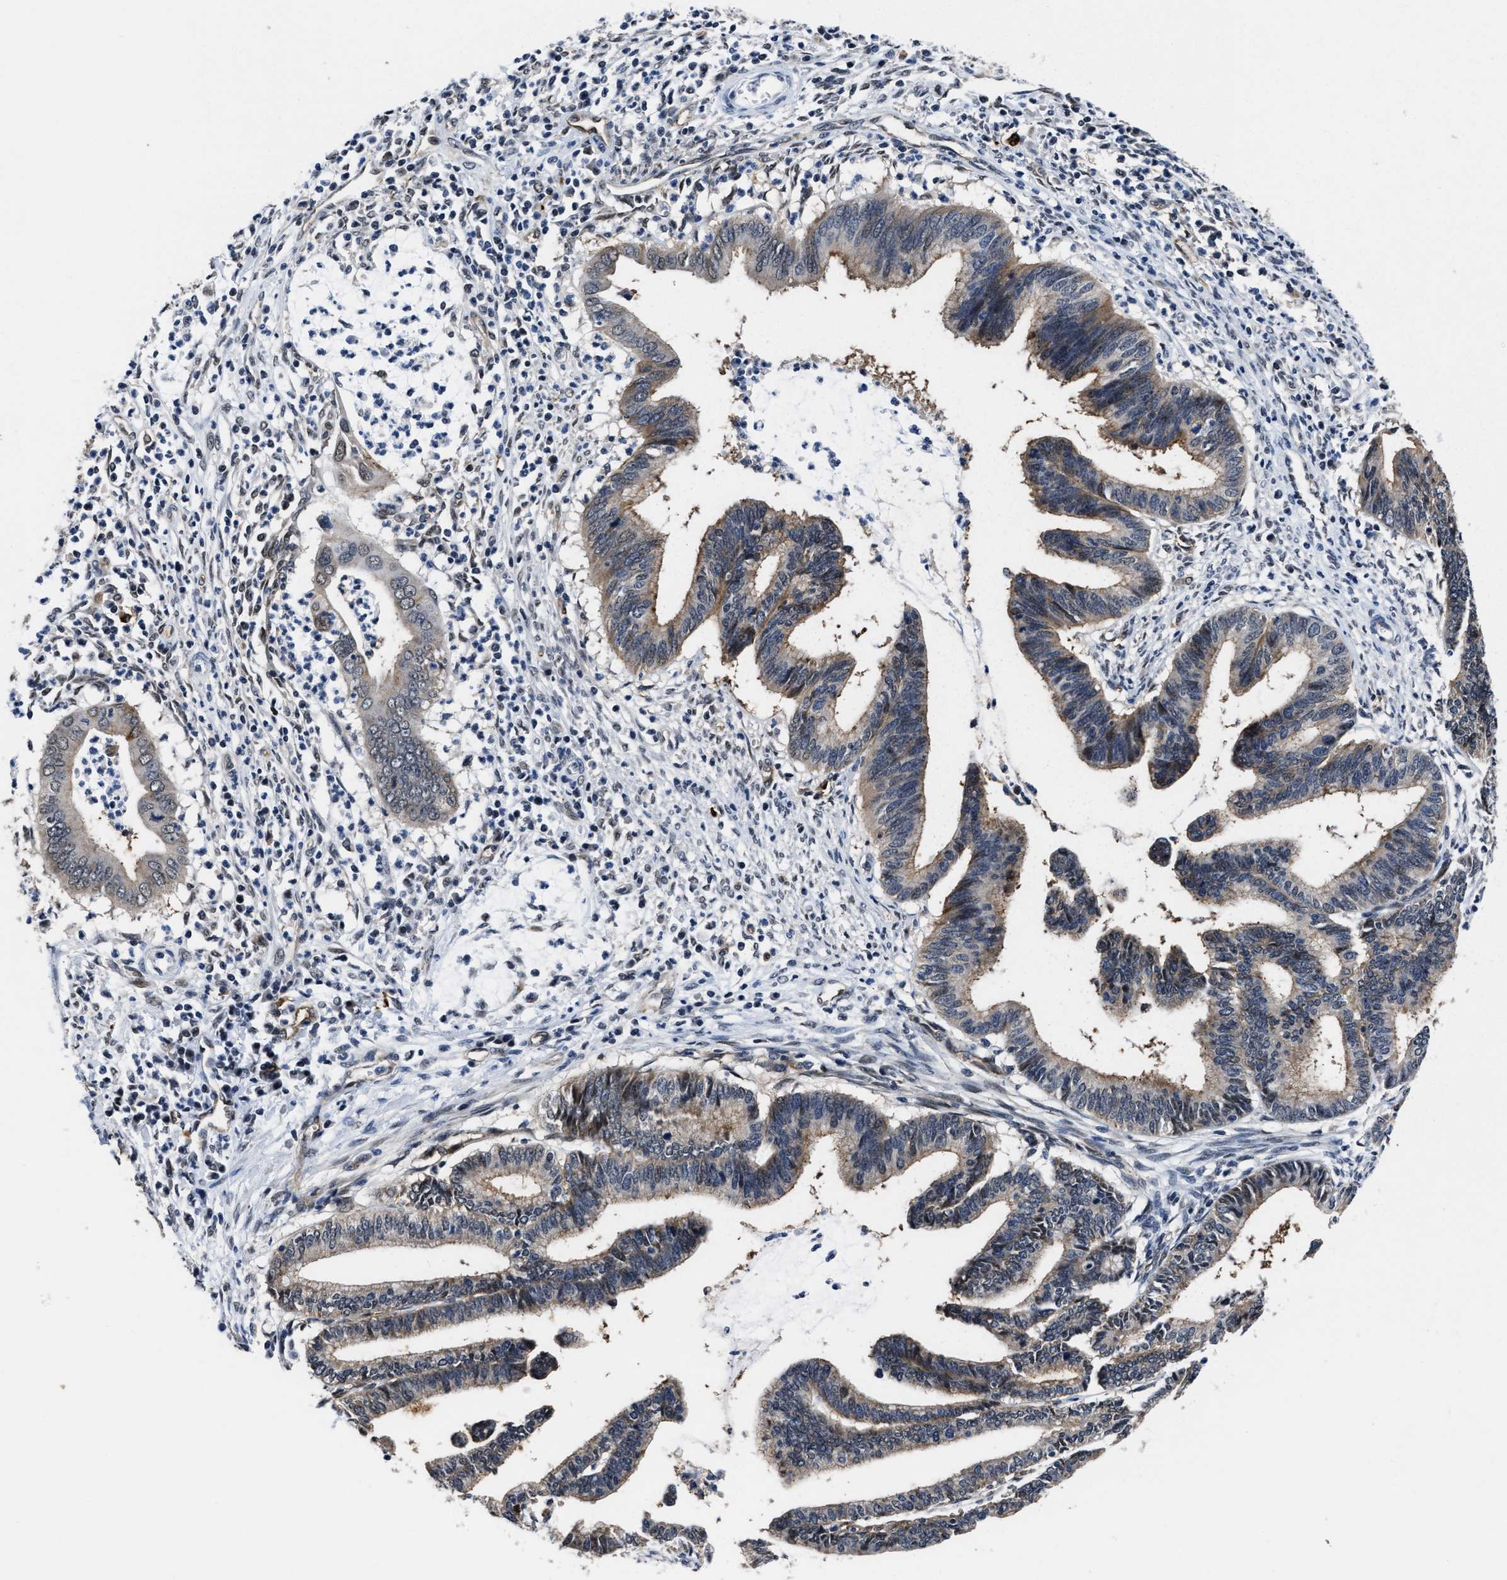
{"staining": {"intensity": "weak", "quantity": ">75%", "location": "cytoplasmic/membranous"}, "tissue": "cervical cancer", "cell_type": "Tumor cells", "image_type": "cancer", "snomed": [{"axis": "morphology", "description": "Adenocarcinoma, NOS"}, {"axis": "topography", "description": "Cervix"}], "caption": "A low amount of weak cytoplasmic/membranous positivity is identified in approximately >75% of tumor cells in cervical adenocarcinoma tissue. (Brightfield microscopy of DAB IHC at high magnification).", "gene": "MARCKSL1", "patient": {"sex": "female", "age": 36}}